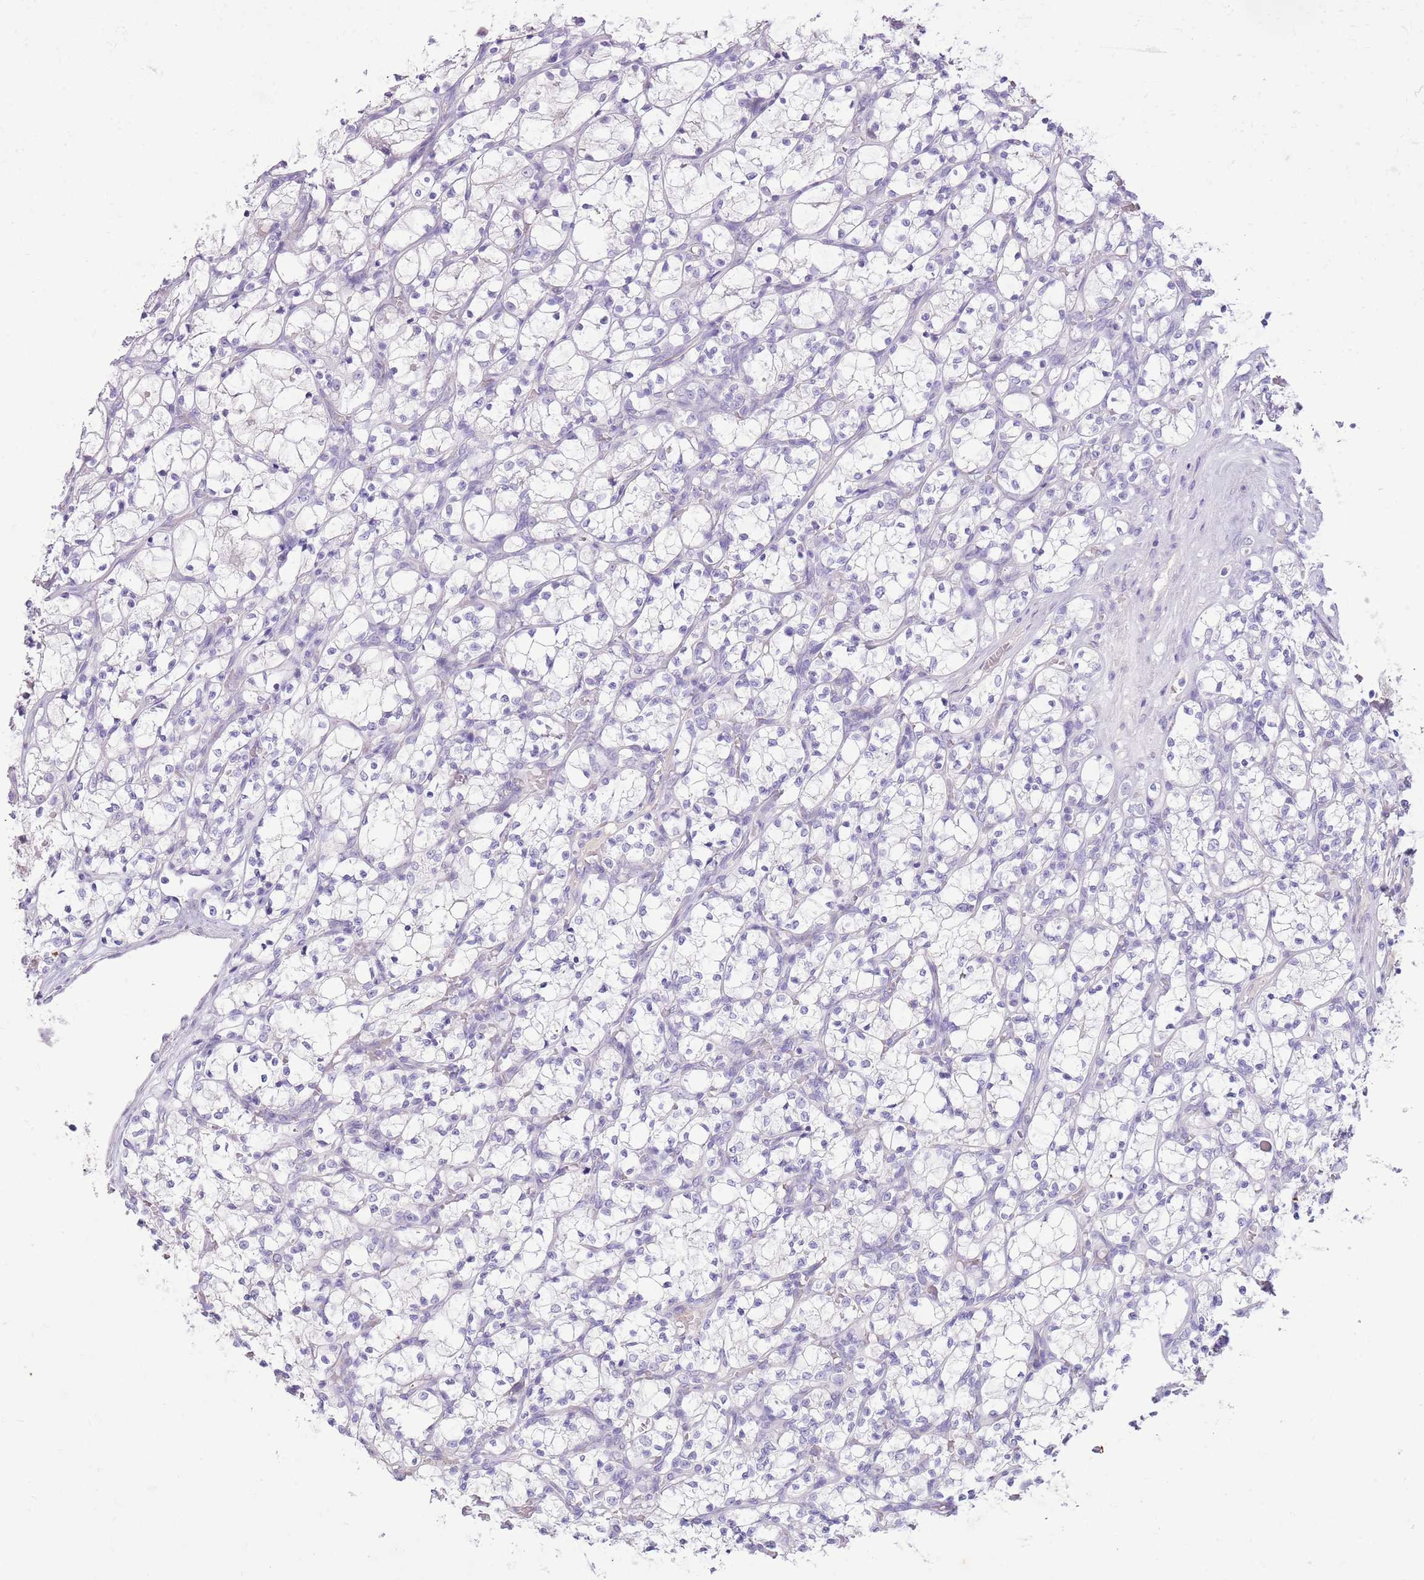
{"staining": {"intensity": "negative", "quantity": "none", "location": "none"}, "tissue": "renal cancer", "cell_type": "Tumor cells", "image_type": "cancer", "snomed": [{"axis": "morphology", "description": "Adenocarcinoma, NOS"}, {"axis": "topography", "description": "Kidney"}], "caption": "Tumor cells show no significant protein positivity in renal cancer.", "gene": "TOX2", "patient": {"sex": "female", "age": 69}}